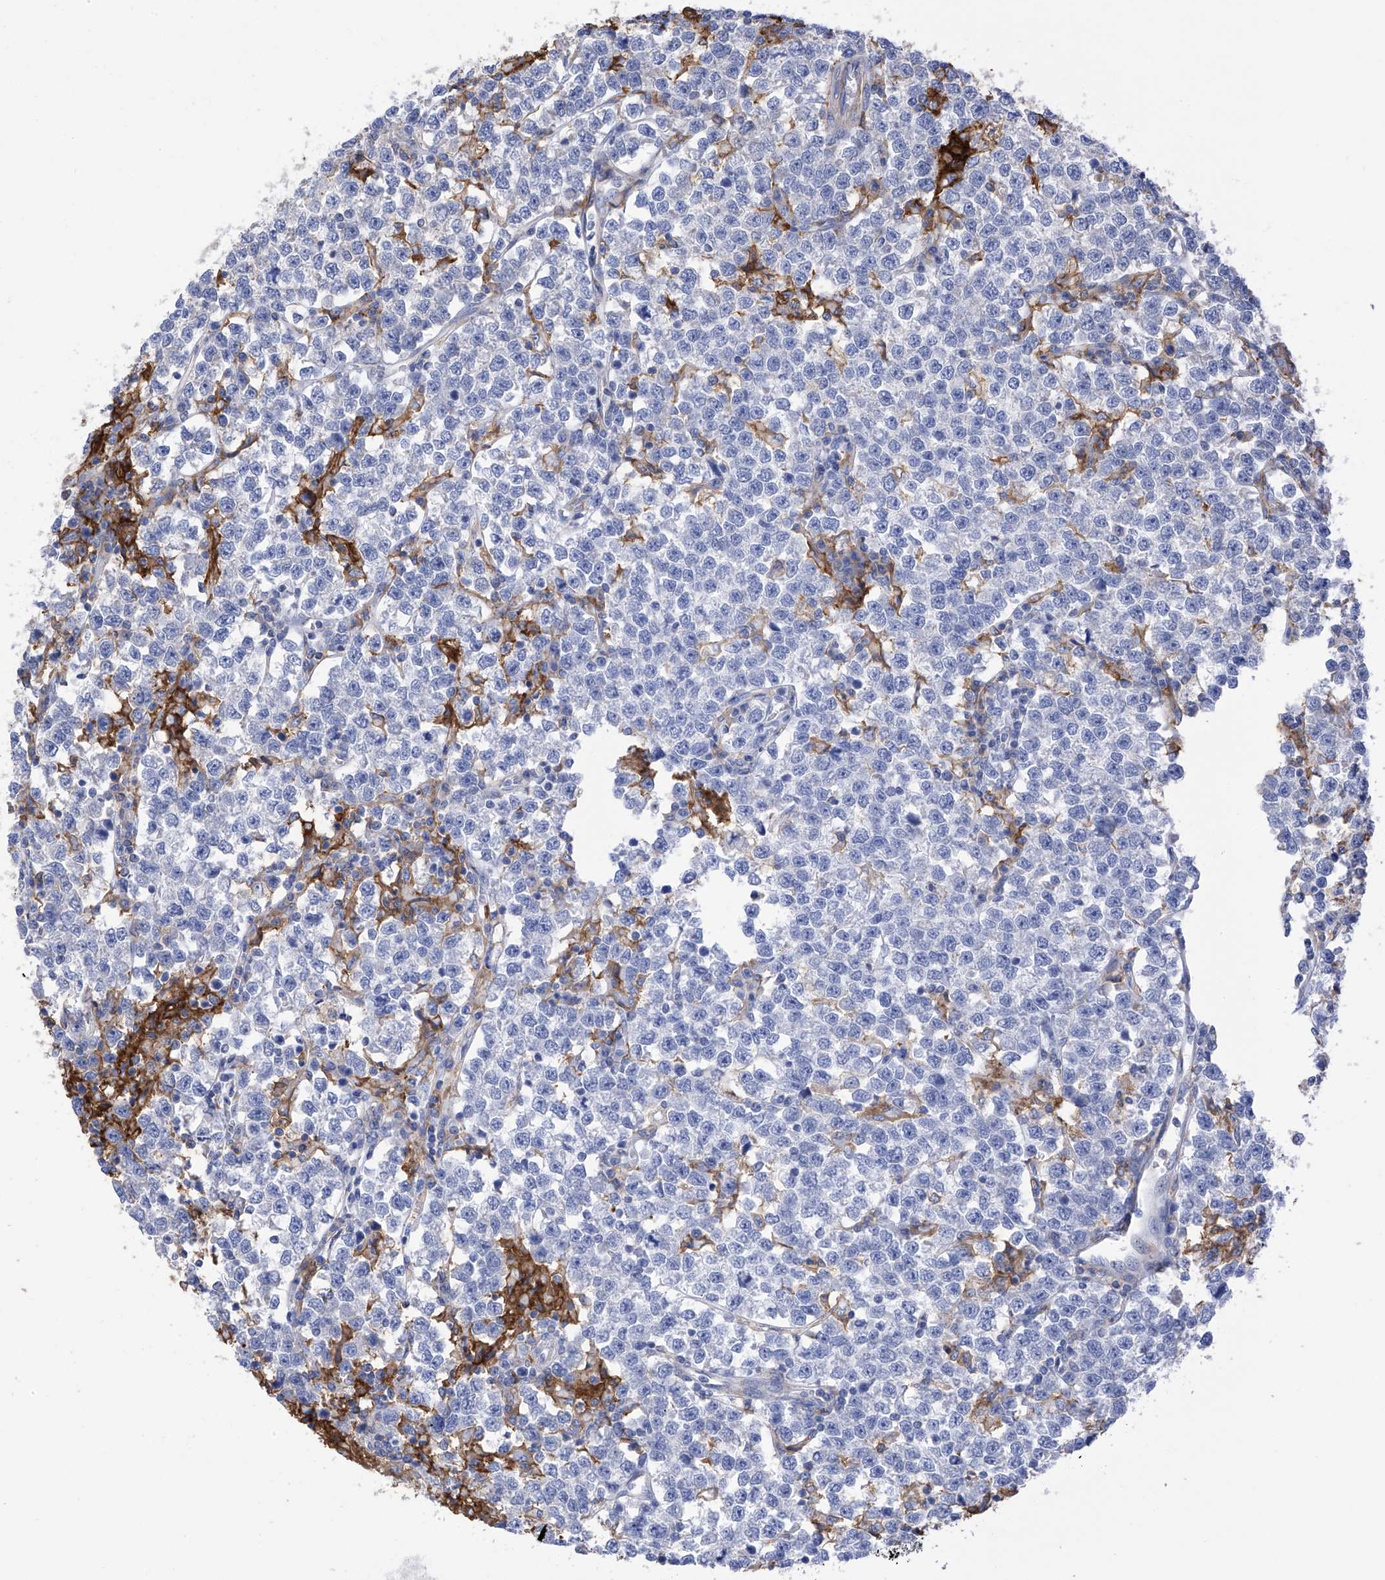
{"staining": {"intensity": "negative", "quantity": "none", "location": "none"}, "tissue": "testis cancer", "cell_type": "Tumor cells", "image_type": "cancer", "snomed": [{"axis": "morphology", "description": "Normal tissue, NOS"}, {"axis": "morphology", "description": "Seminoma, NOS"}, {"axis": "topography", "description": "Testis"}], "caption": "Image shows no significant protein expression in tumor cells of testis cancer (seminoma).", "gene": "P2RX7", "patient": {"sex": "male", "age": 43}}